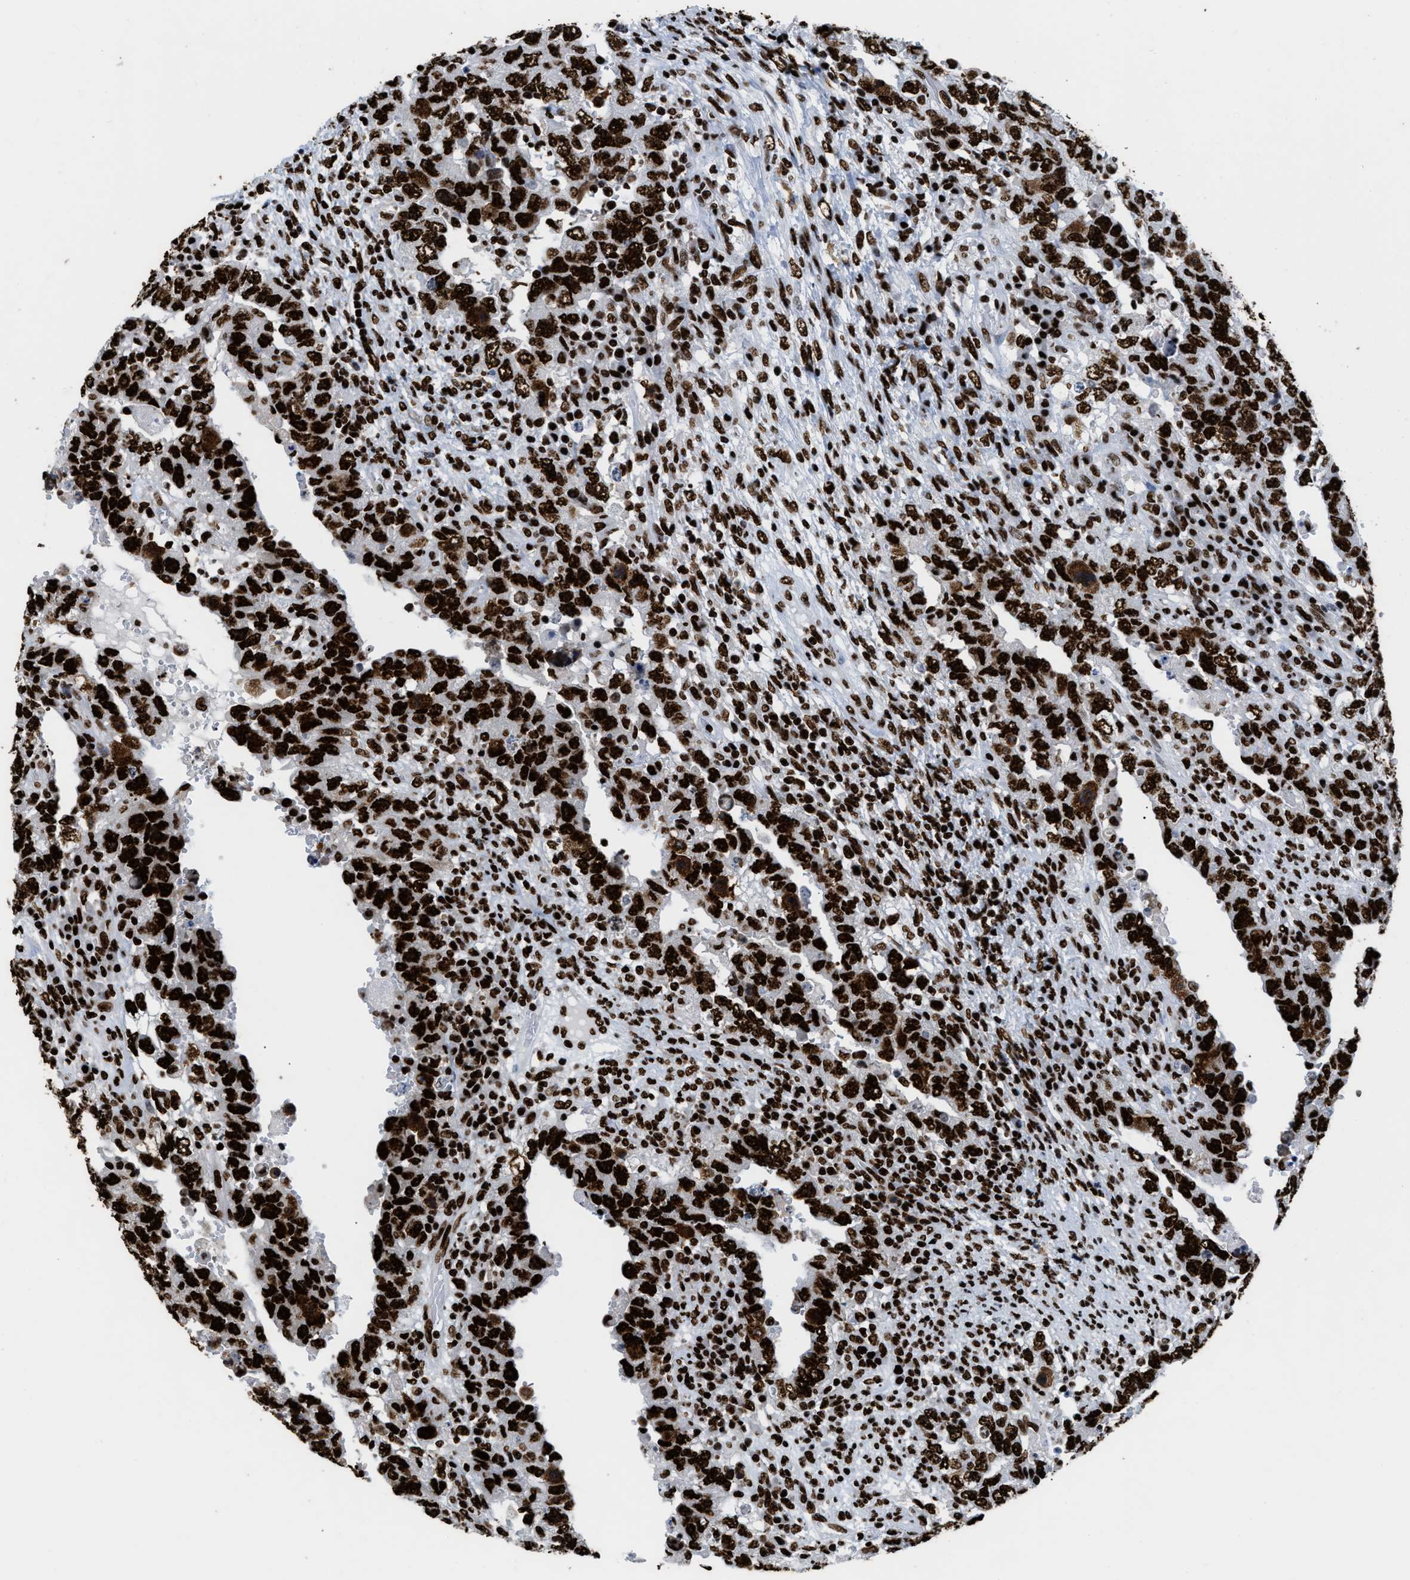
{"staining": {"intensity": "strong", "quantity": ">75%", "location": "nuclear"}, "tissue": "testis cancer", "cell_type": "Tumor cells", "image_type": "cancer", "snomed": [{"axis": "morphology", "description": "Carcinoma, Embryonal, NOS"}, {"axis": "topography", "description": "Testis"}], "caption": "Immunohistochemistry of testis embryonal carcinoma displays high levels of strong nuclear expression in approximately >75% of tumor cells. (IHC, brightfield microscopy, high magnification).", "gene": "HNRNPM", "patient": {"sex": "male", "age": 26}}